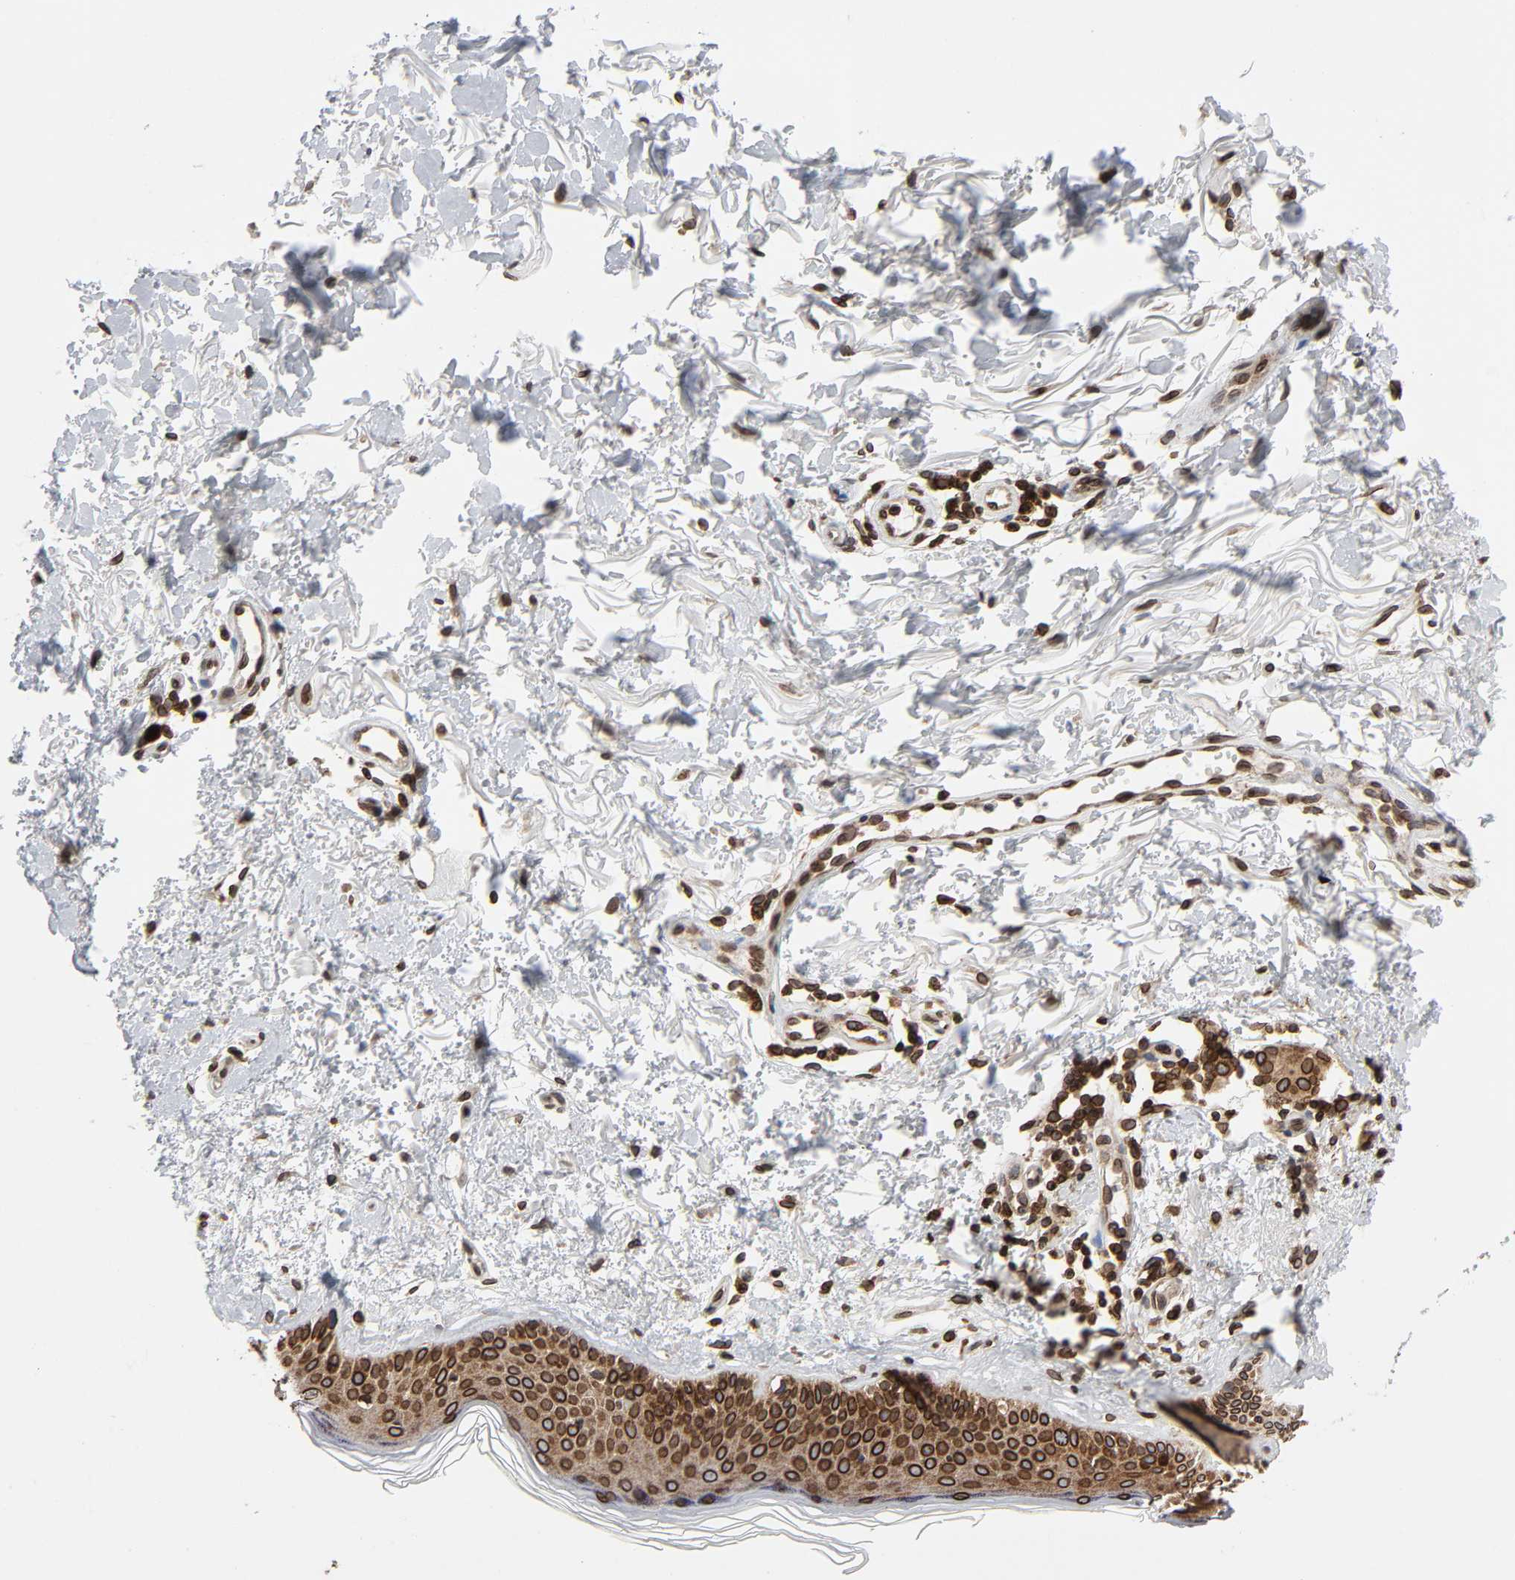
{"staining": {"intensity": "strong", "quantity": ">75%", "location": "cytoplasmic/membranous,nuclear"}, "tissue": "melanoma", "cell_type": "Tumor cells", "image_type": "cancer", "snomed": [{"axis": "morphology", "description": "Malignant melanoma, NOS"}, {"axis": "topography", "description": "Skin"}], "caption": "A histopathology image of malignant melanoma stained for a protein exhibits strong cytoplasmic/membranous and nuclear brown staining in tumor cells.", "gene": "RANGAP1", "patient": {"sex": "male", "age": 76}}